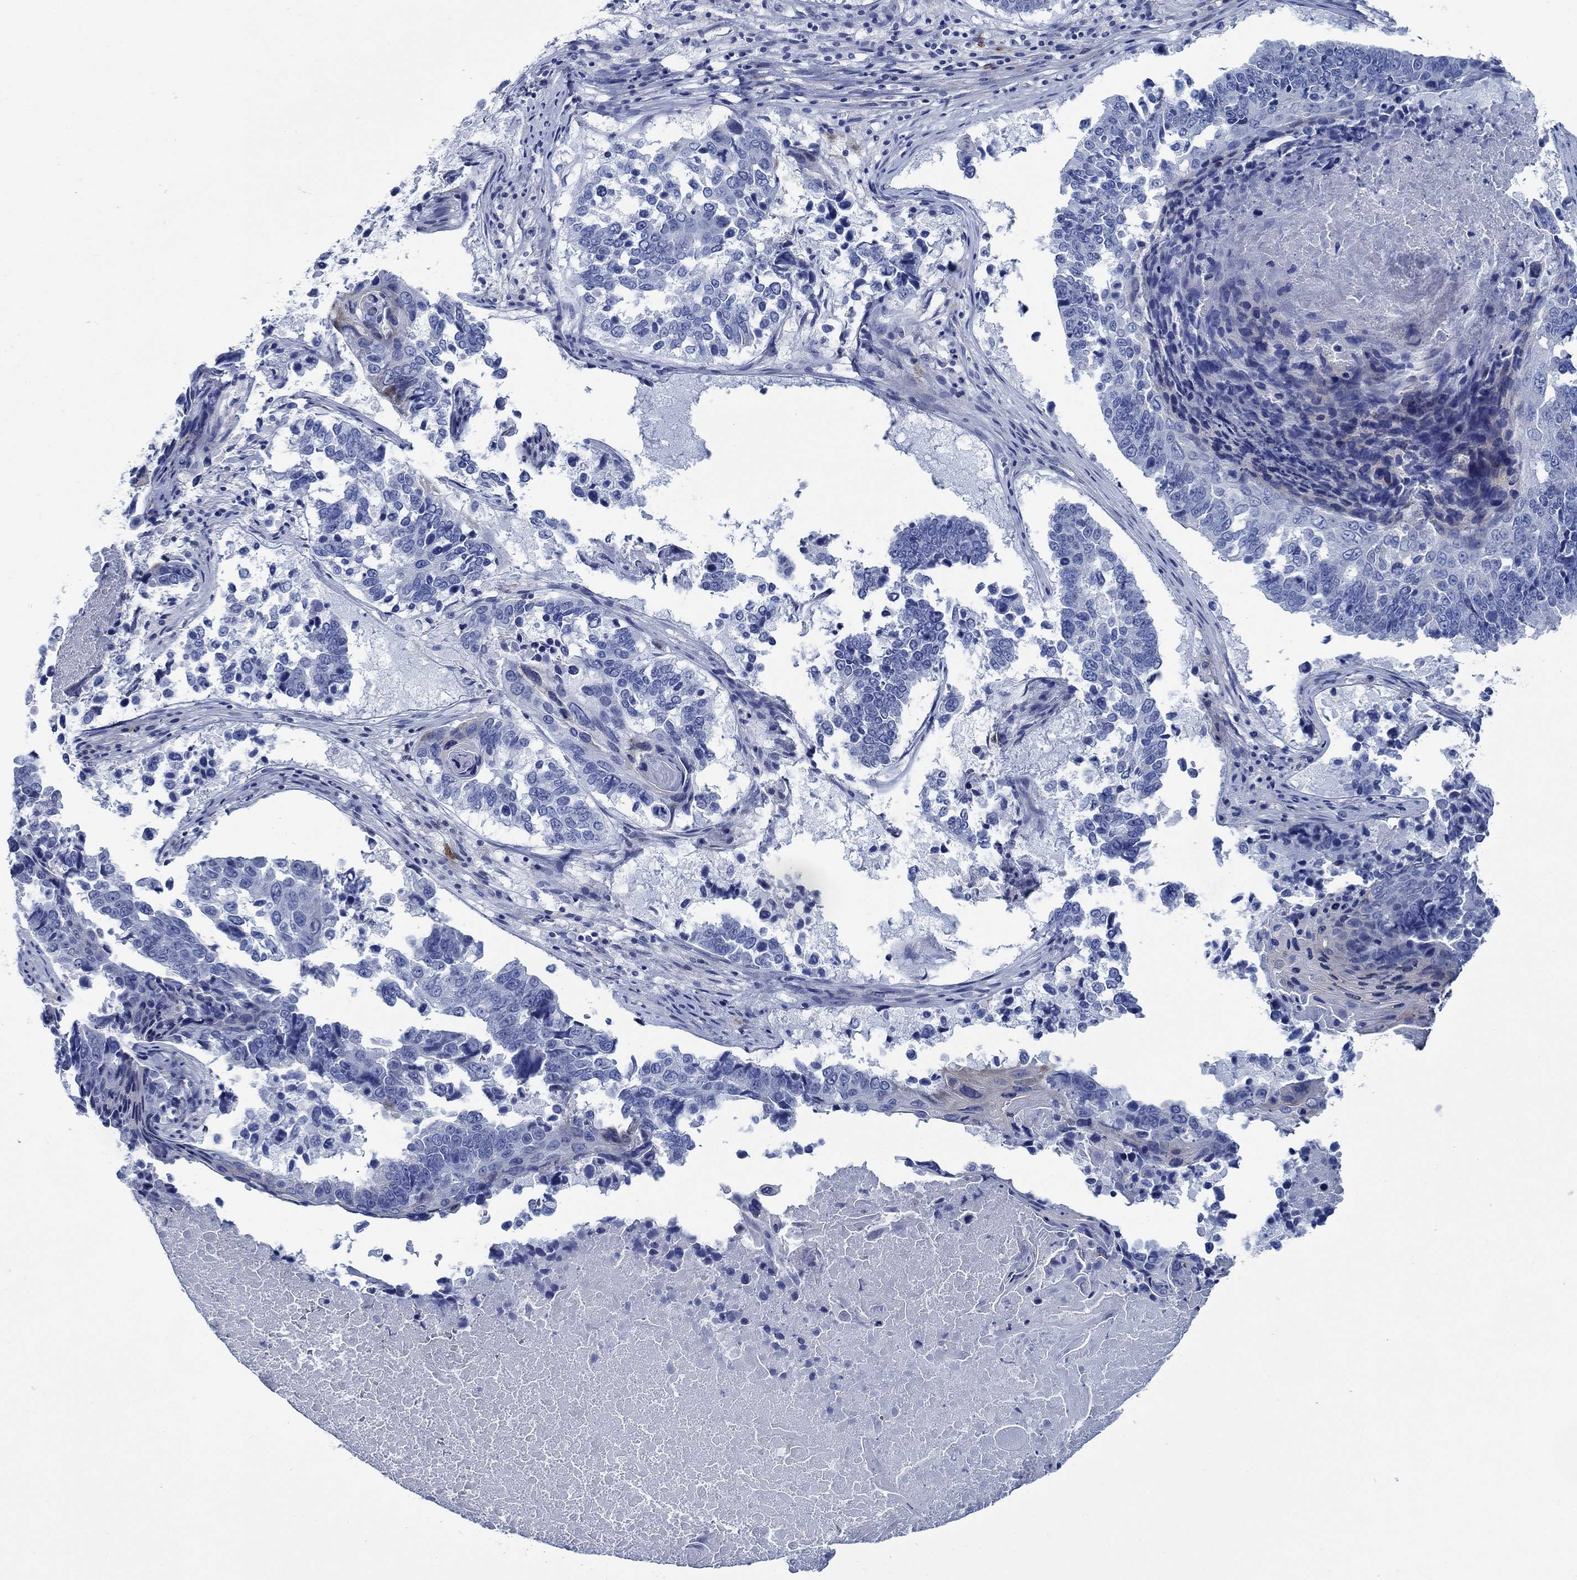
{"staining": {"intensity": "negative", "quantity": "none", "location": "none"}, "tissue": "lung cancer", "cell_type": "Tumor cells", "image_type": "cancer", "snomed": [{"axis": "morphology", "description": "Squamous cell carcinoma, NOS"}, {"axis": "topography", "description": "Lung"}], "caption": "Immunohistochemistry (IHC) micrograph of neoplastic tissue: human lung cancer stained with DAB (3,3'-diaminobenzidine) displays no significant protein staining in tumor cells. (Stains: DAB (3,3'-diaminobenzidine) immunohistochemistry (IHC) with hematoxylin counter stain, Microscopy: brightfield microscopy at high magnification).", "gene": "SVEP1", "patient": {"sex": "male", "age": 73}}